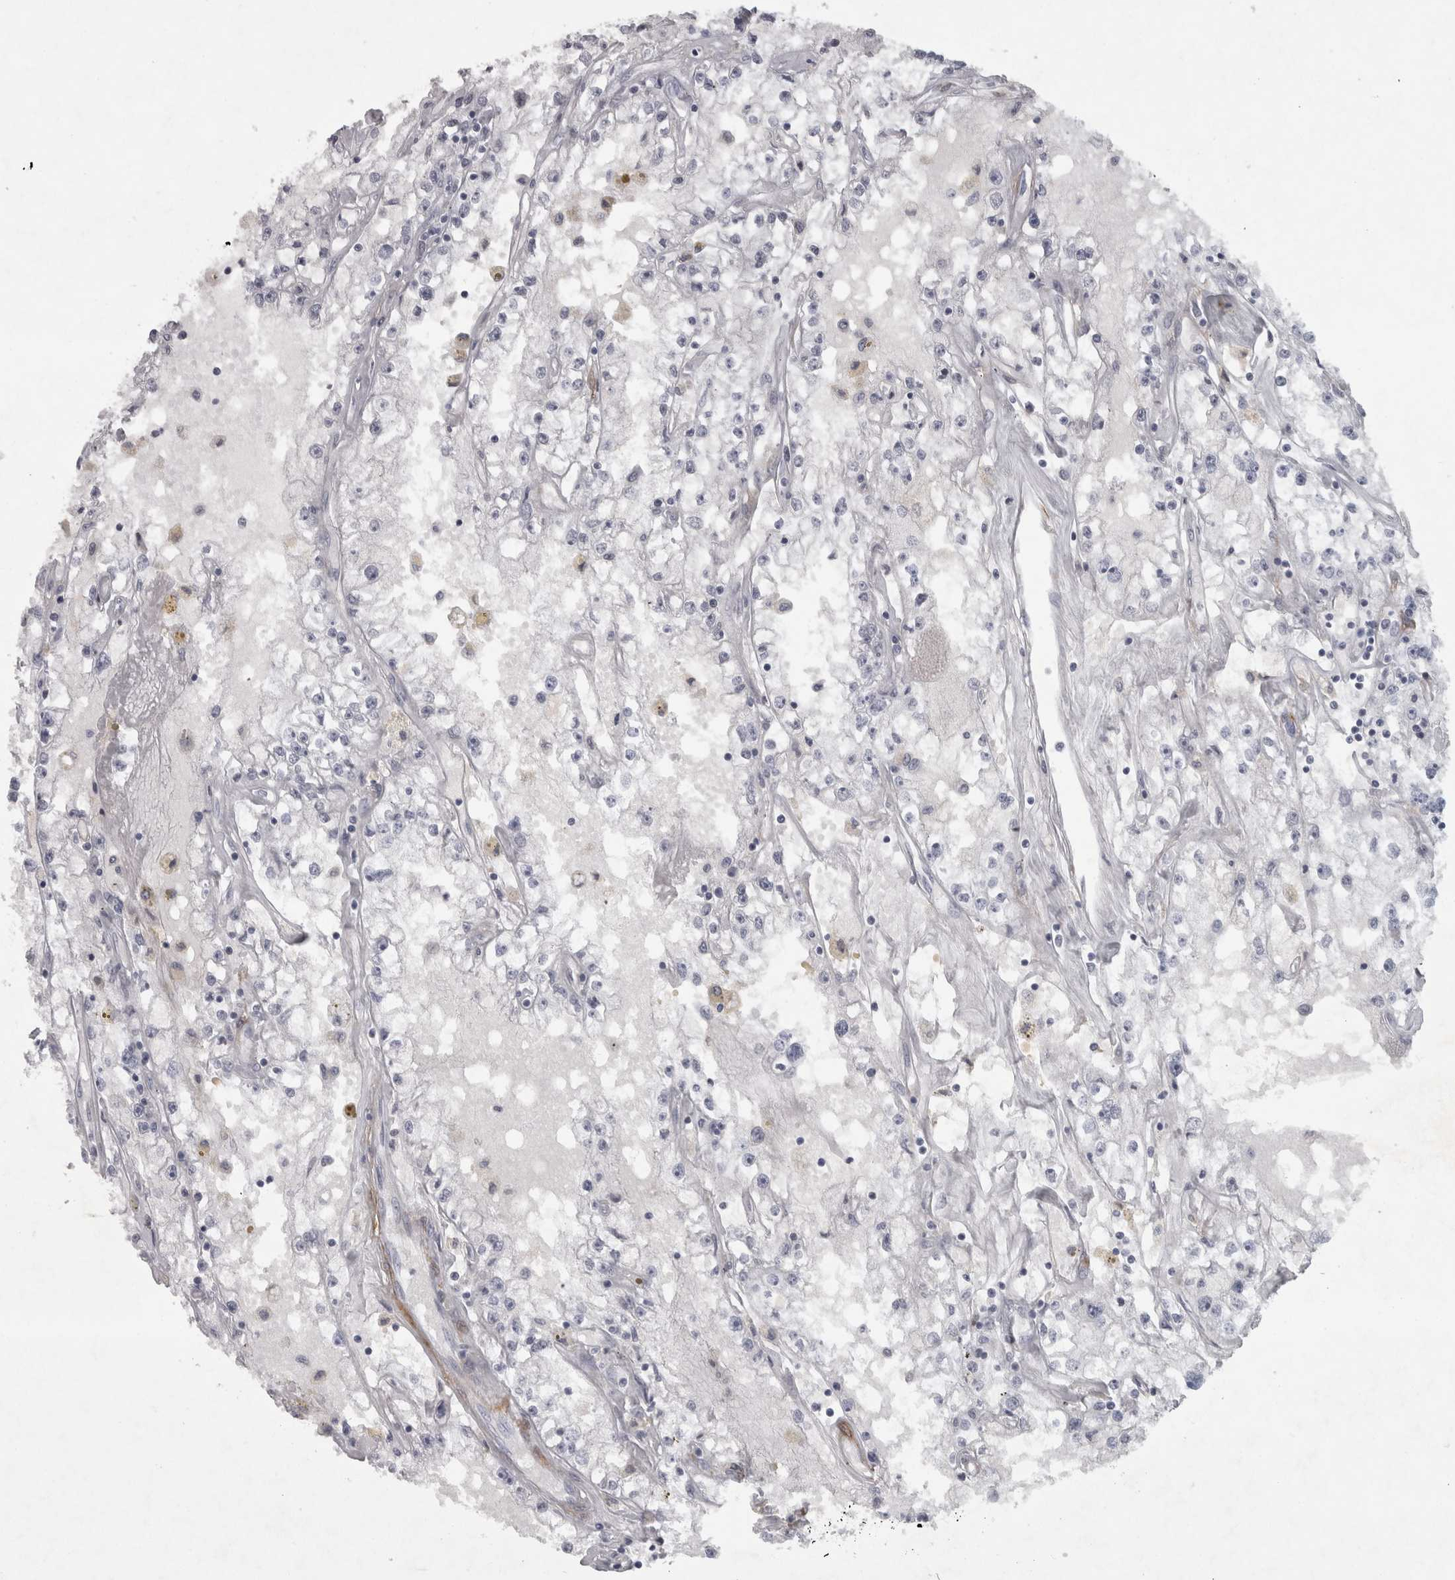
{"staining": {"intensity": "negative", "quantity": "none", "location": "none"}, "tissue": "renal cancer", "cell_type": "Tumor cells", "image_type": "cancer", "snomed": [{"axis": "morphology", "description": "Adenocarcinoma, NOS"}, {"axis": "topography", "description": "Kidney"}], "caption": "Tumor cells show no significant staining in renal adenocarcinoma.", "gene": "PPP1R12B", "patient": {"sex": "male", "age": 56}}